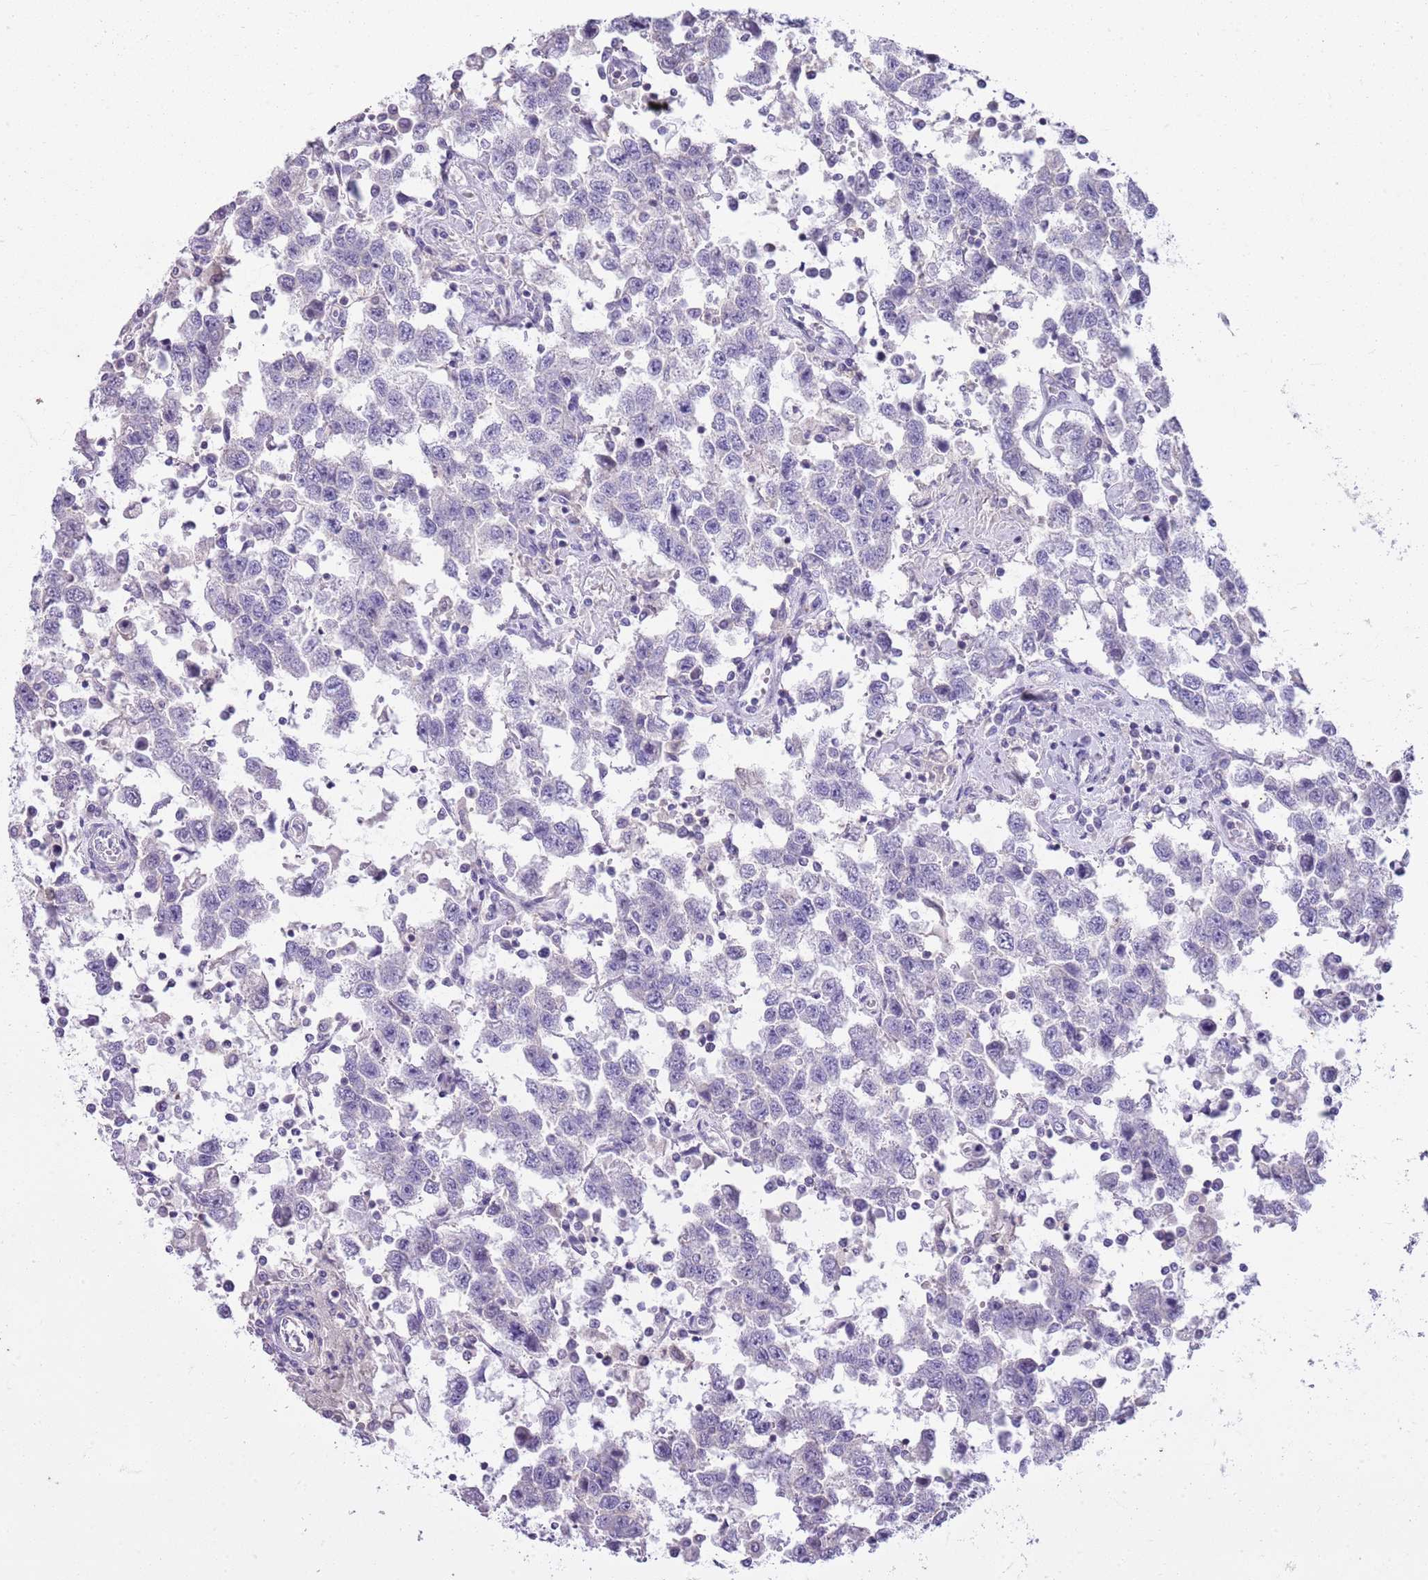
{"staining": {"intensity": "negative", "quantity": "none", "location": "none"}, "tissue": "testis cancer", "cell_type": "Tumor cells", "image_type": "cancer", "snomed": [{"axis": "morphology", "description": "Seminoma, NOS"}, {"axis": "topography", "description": "Testis"}], "caption": "Testis cancer (seminoma) was stained to show a protein in brown. There is no significant staining in tumor cells.", "gene": "CNPPD1", "patient": {"sex": "male", "age": 41}}